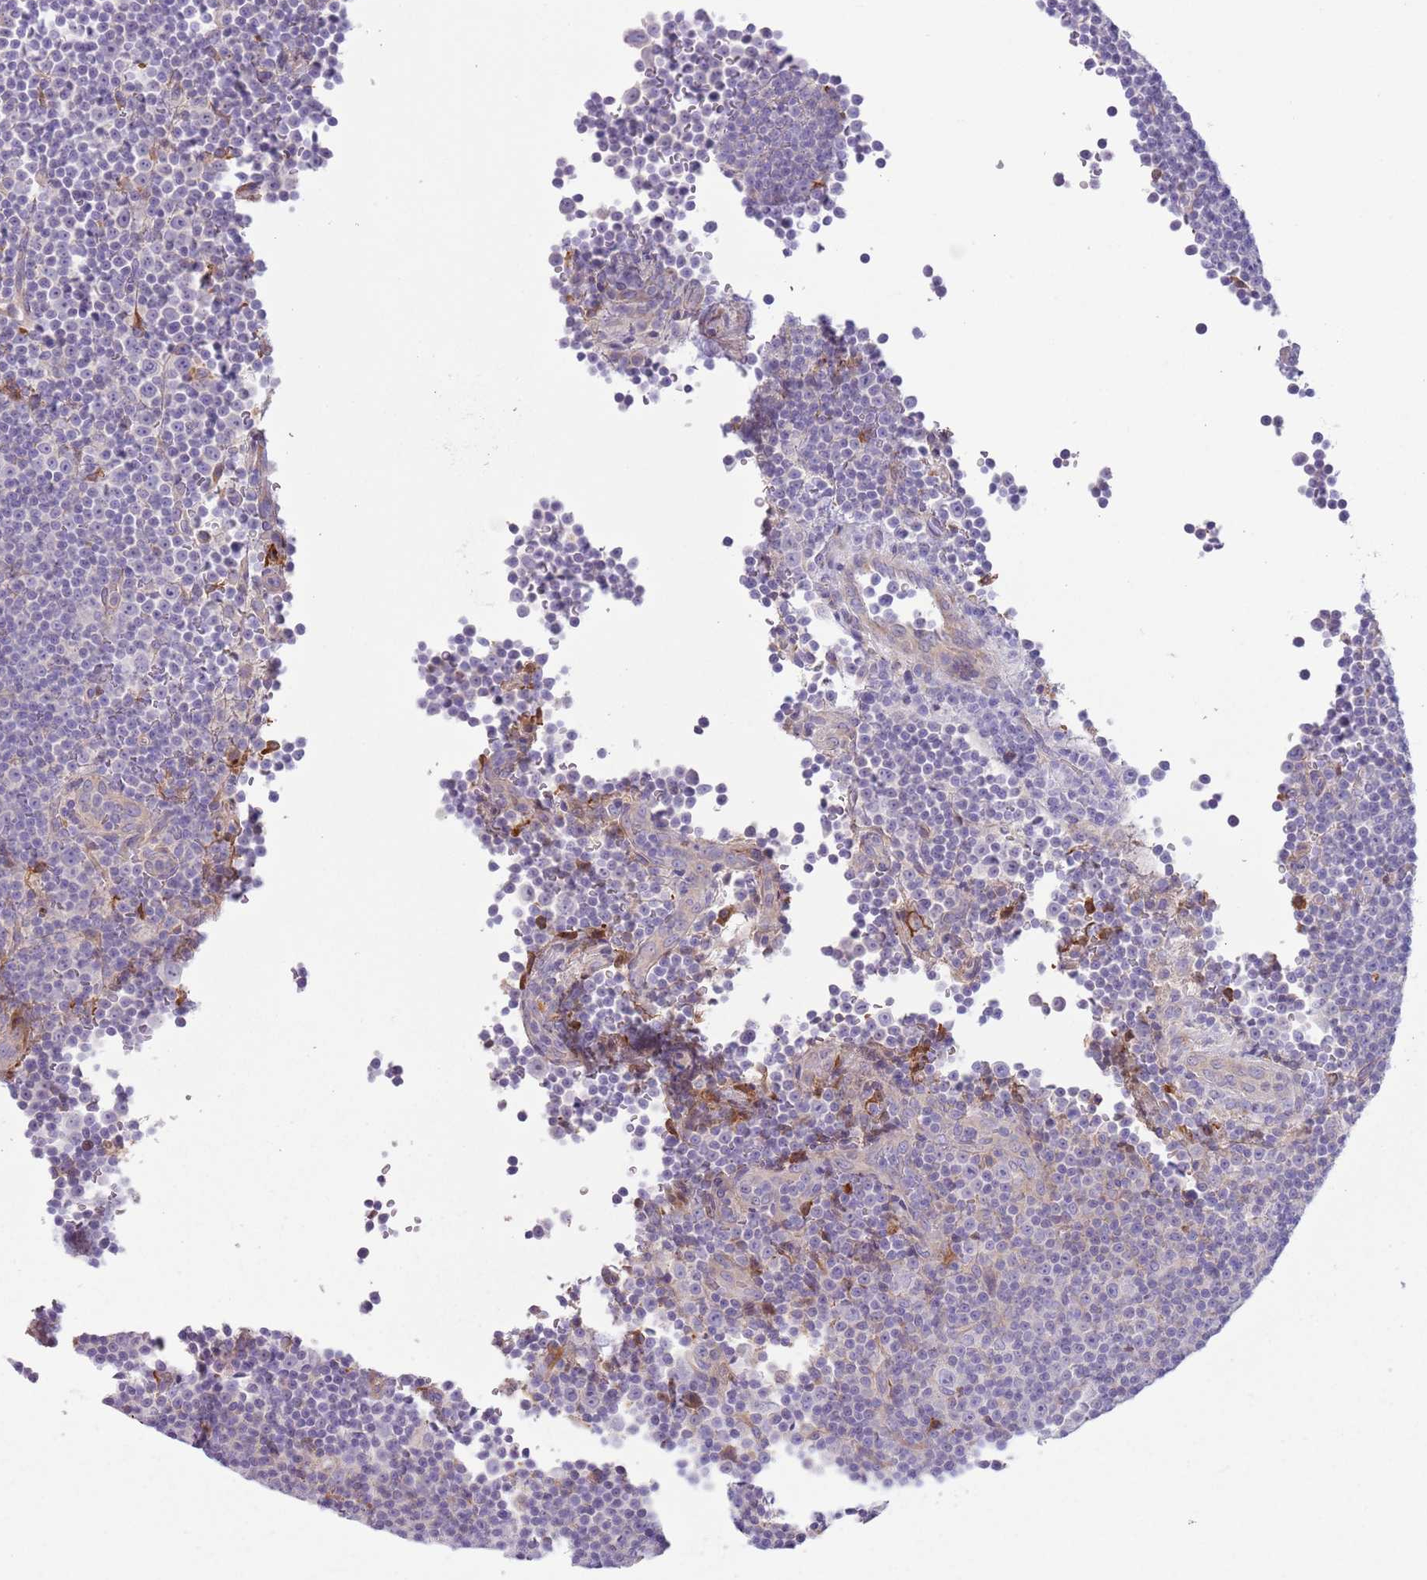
{"staining": {"intensity": "negative", "quantity": "none", "location": "none"}, "tissue": "lymphoma", "cell_type": "Tumor cells", "image_type": "cancer", "snomed": [{"axis": "morphology", "description": "Malignant lymphoma, non-Hodgkin's type, Low grade"}, {"axis": "topography", "description": "Lymph node"}], "caption": "The photomicrograph exhibits no significant expression in tumor cells of malignant lymphoma, non-Hodgkin's type (low-grade).", "gene": "CFH", "patient": {"sex": "female", "age": 67}}